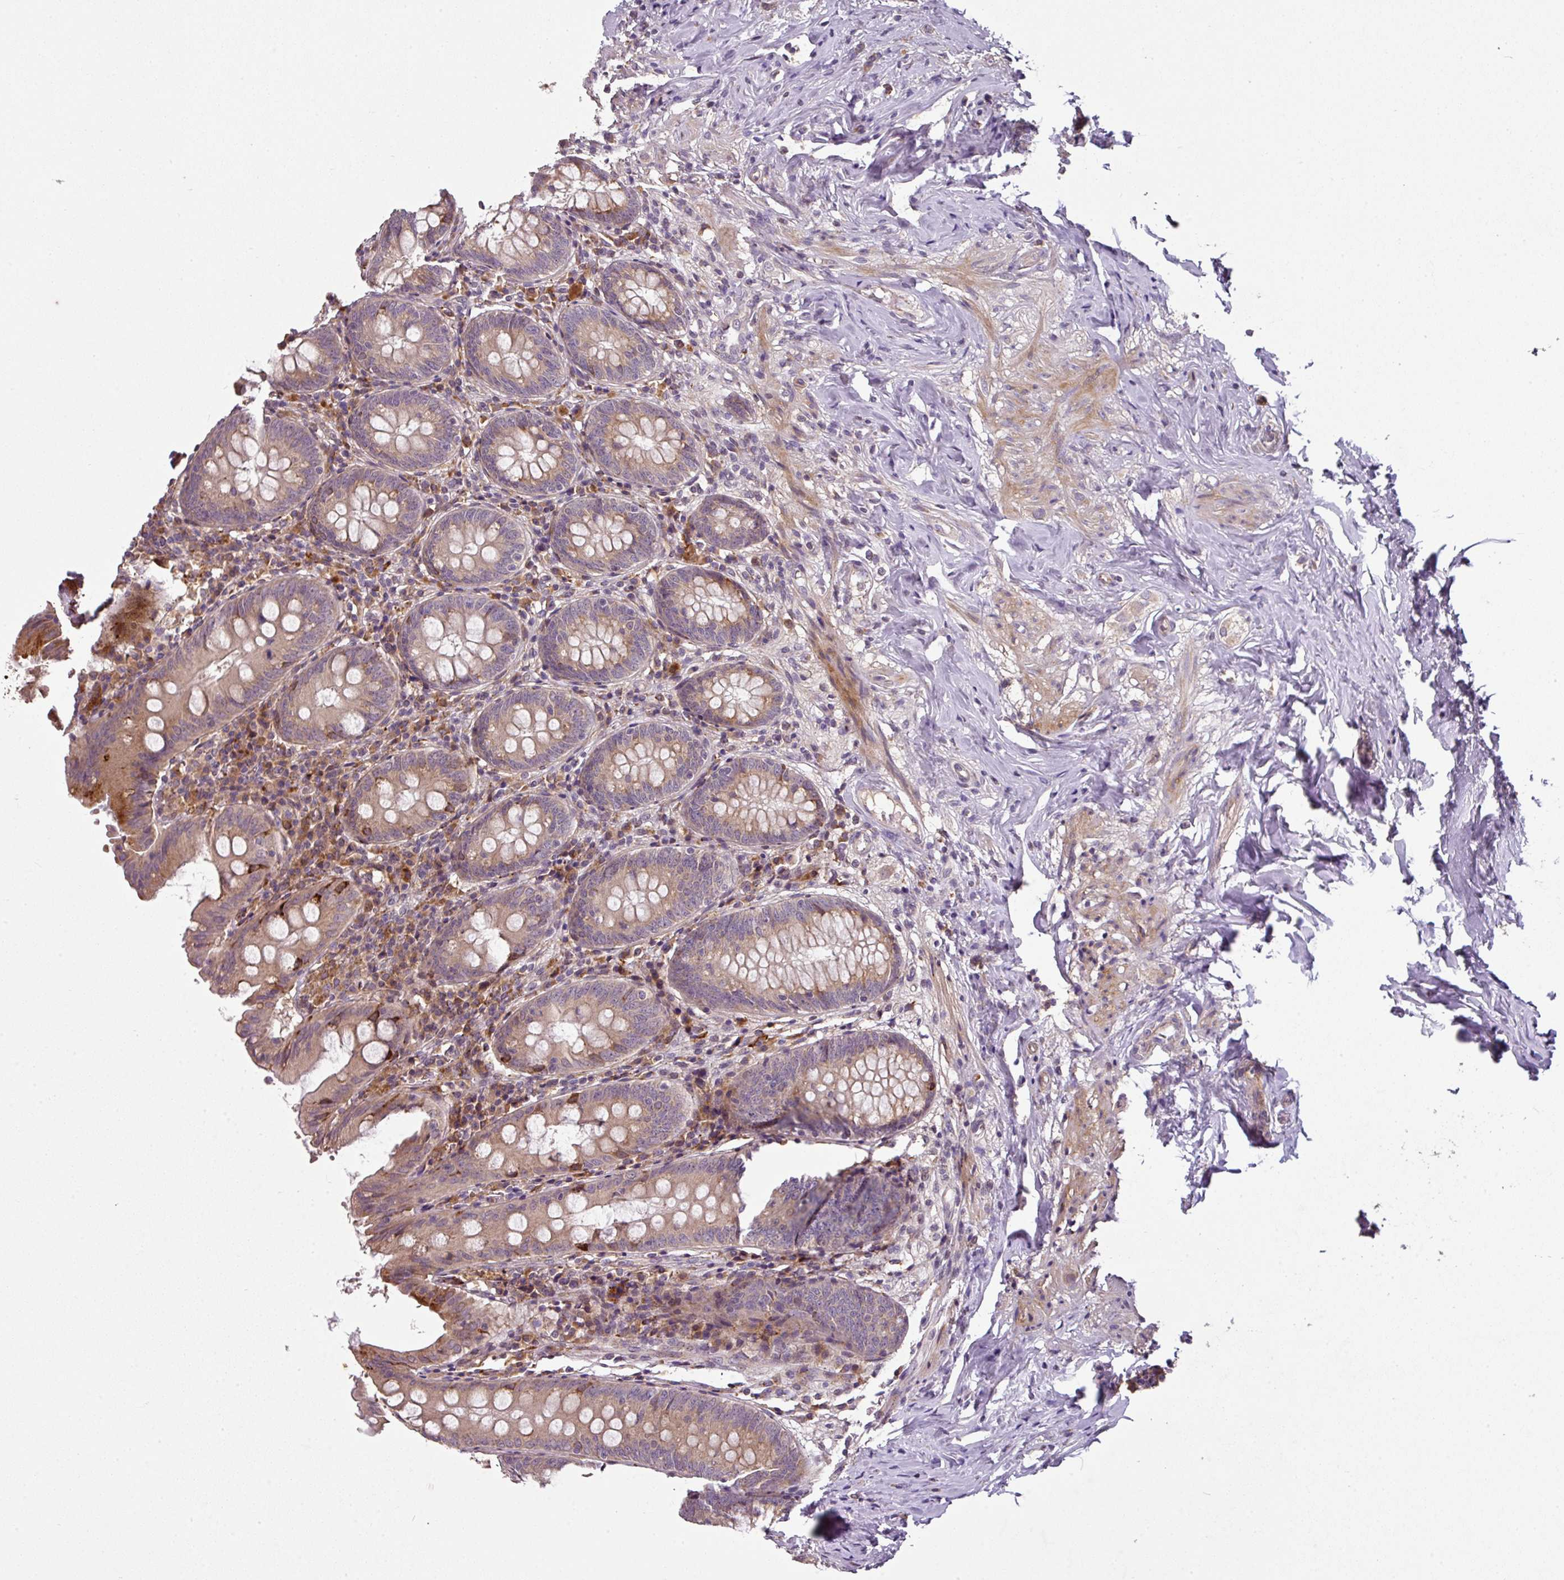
{"staining": {"intensity": "moderate", "quantity": ">75%", "location": "cytoplasmic/membranous"}, "tissue": "appendix", "cell_type": "Glandular cells", "image_type": "normal", "snomed": [{"axis": "morphology", "description": "Normal tissue, NOS"}, {"axis": "topography", "description": "Appendix"}], "caption": "IHC of unremarkable appendix displays medium levels of moderate cytoplasmic/membranous expression in about >75% of glandular cells.", "gene": "SPCS3", "patient": {"sex": "female", "age": 54}}